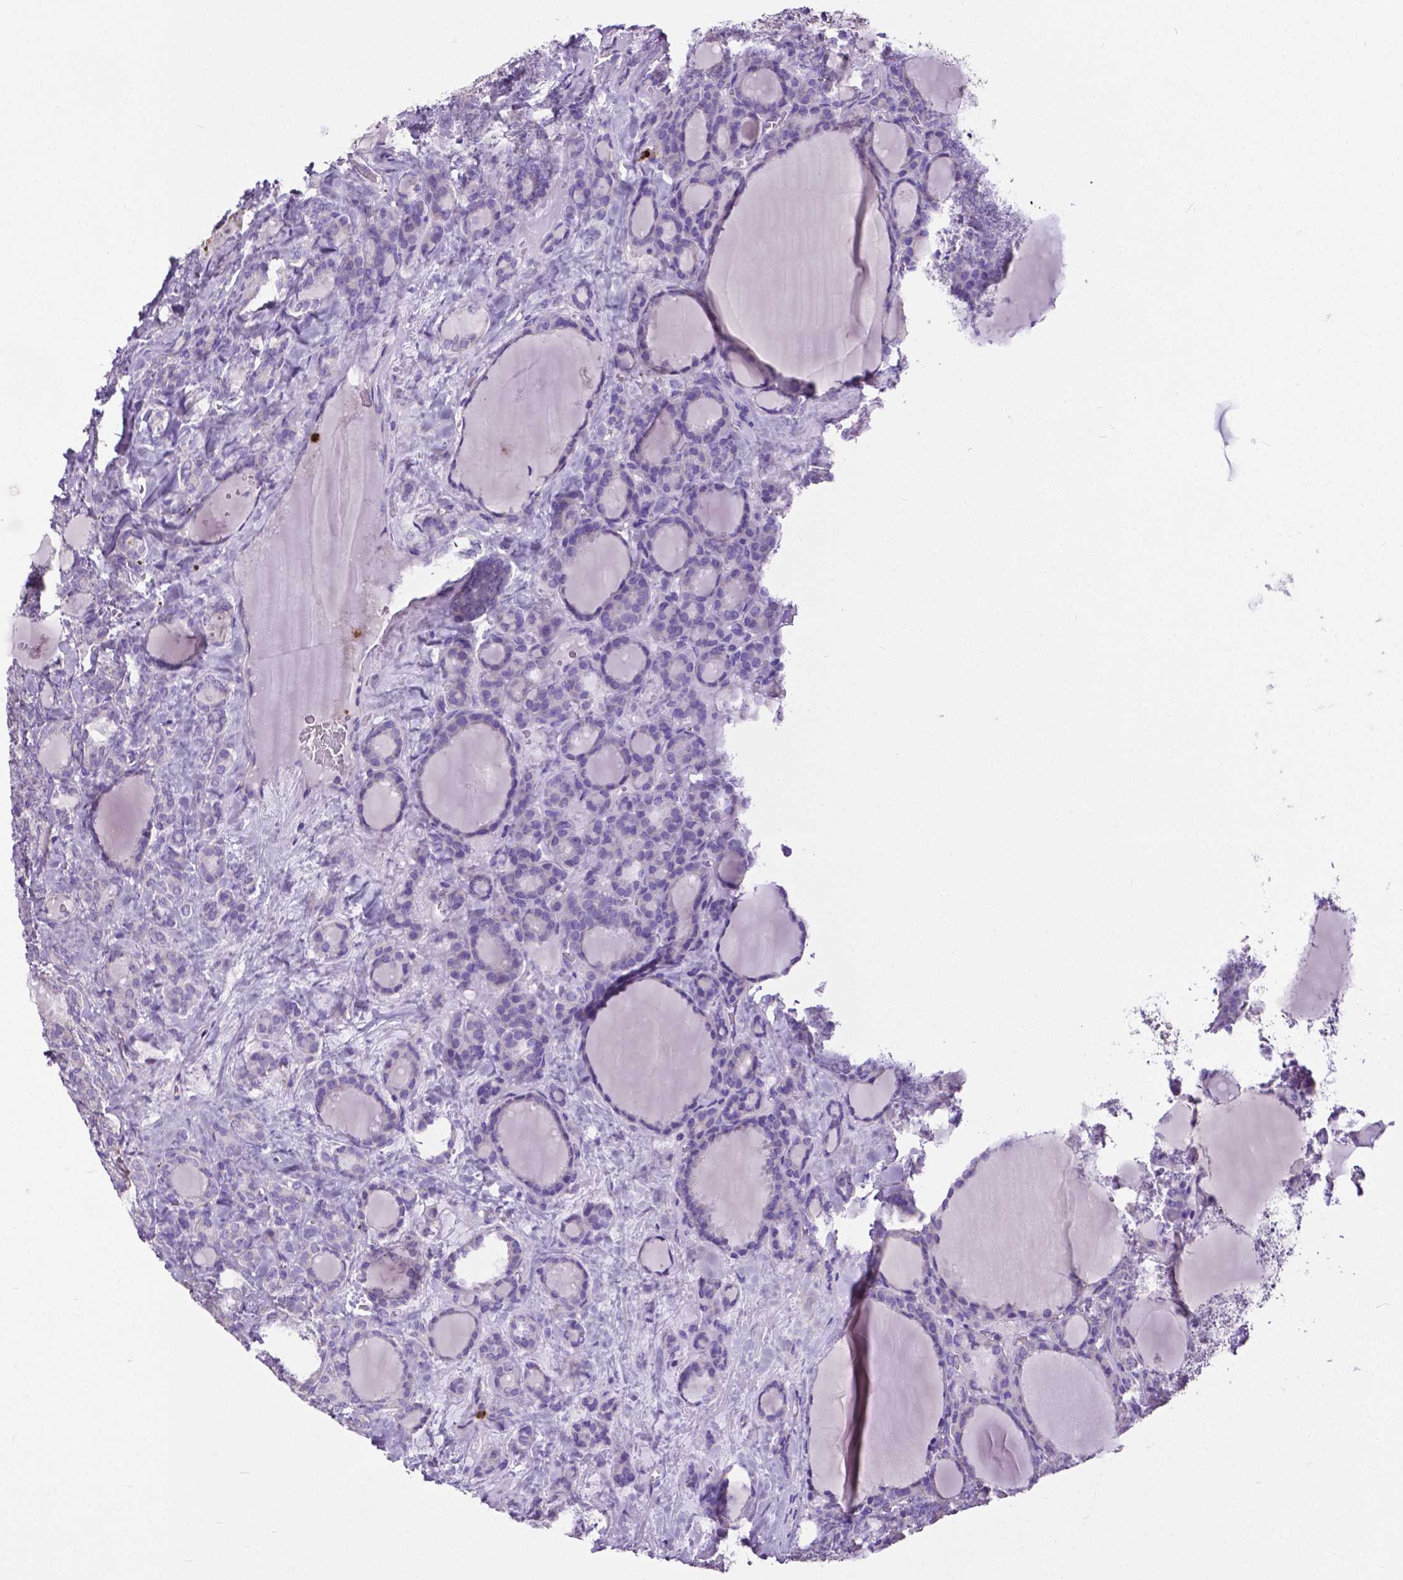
{"staining": {"intensity": "negative", "quantity": "none", "location": "none"}, "tissue": "thyroid cancer", "cell_type": "Tumor cells", "image_type": "cancer", "snomed": [{"axis": "morphology", "description": "Normal tissue, NOS"}, {"axis": "morphology", "description": "Follicular adenoma carcinoma, NOS"}, {"axis": "topography", "description": "Thyroid gland"}], "caption": "Tumor cells show no significant protein staining in thyroid cancer.", "gene": "MMP9", "patient": {"sex": "female", "age": 31}}